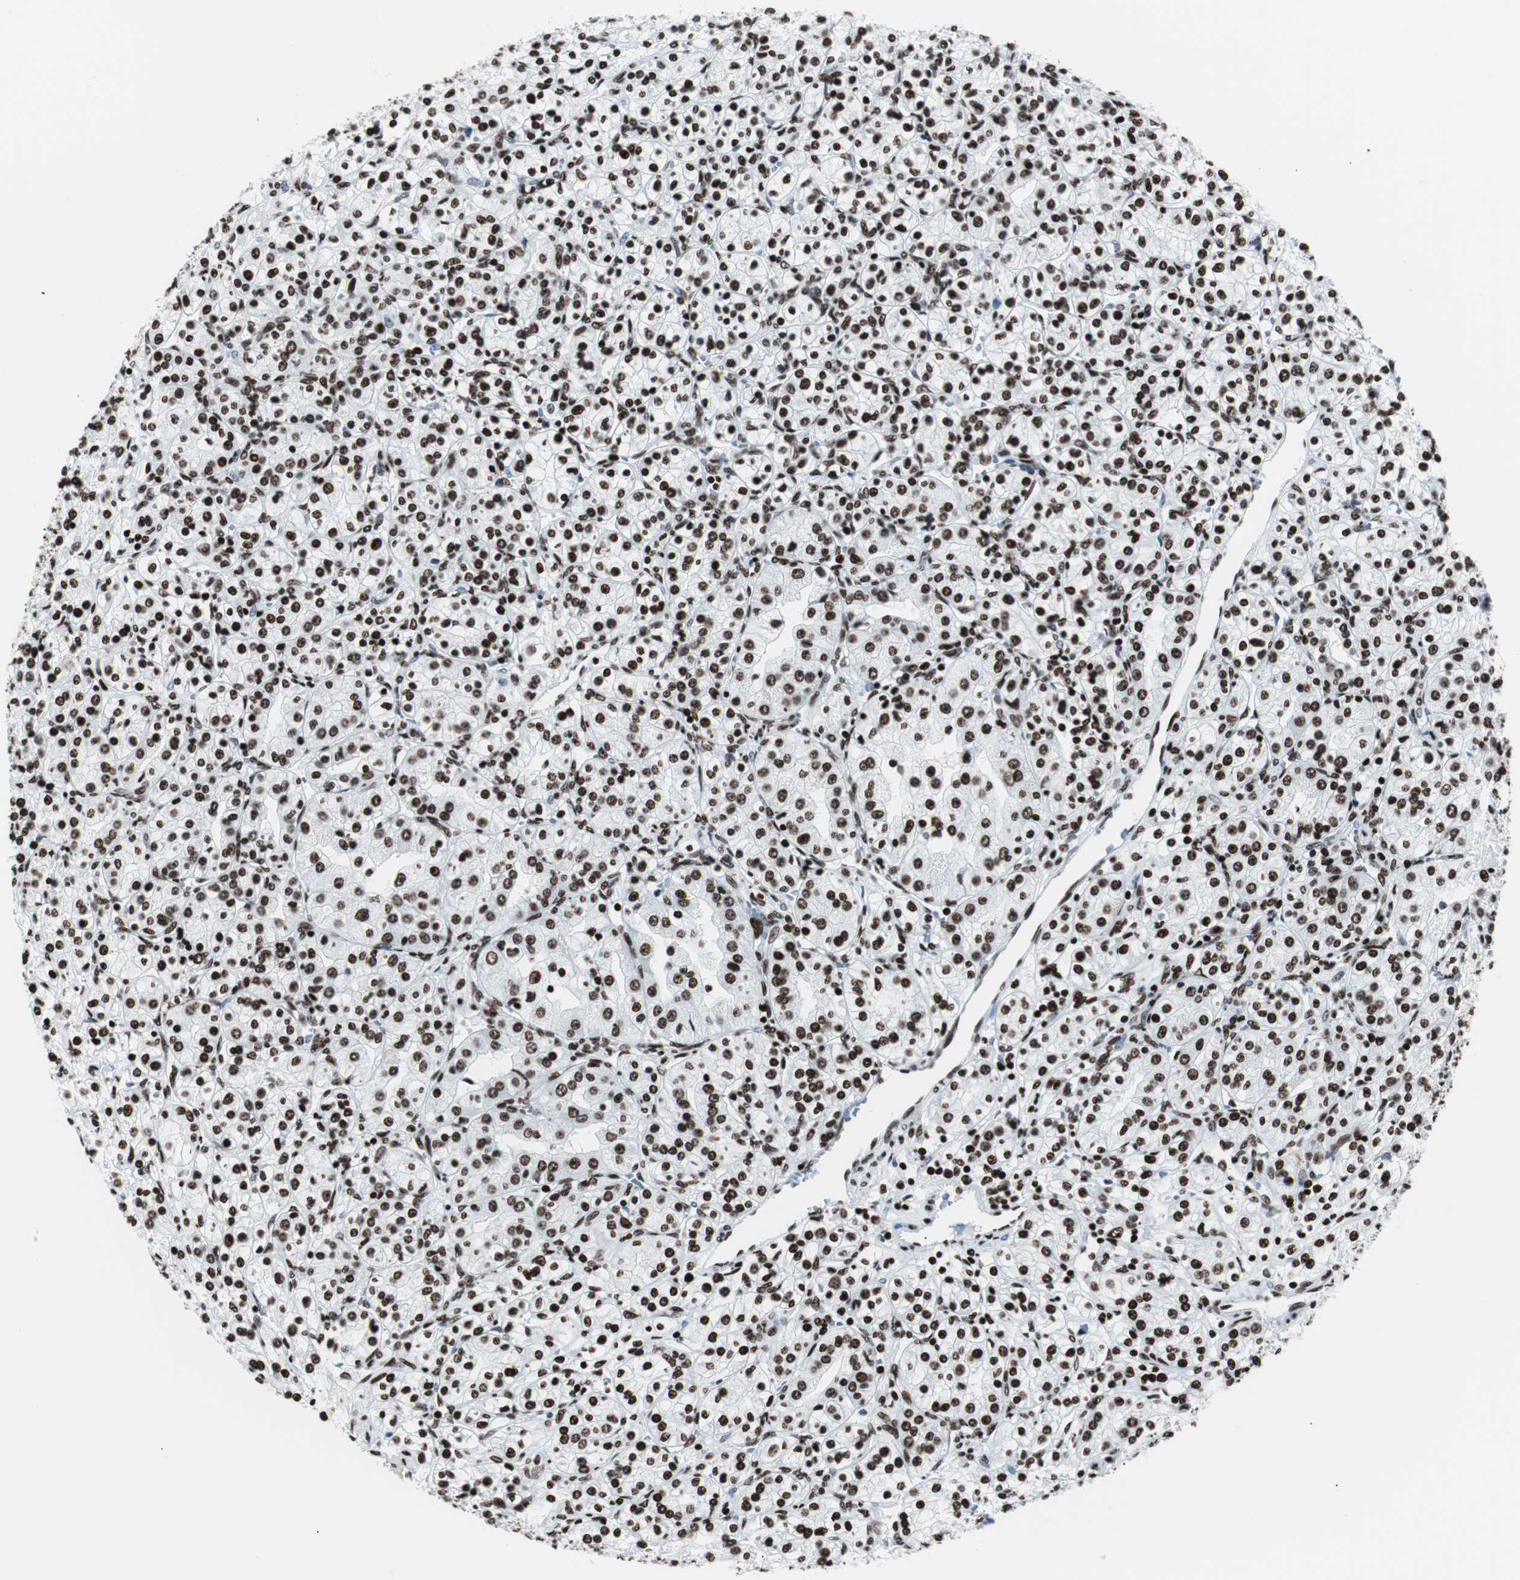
{"staining": {"intensity": "strong", "quantity": ">75%", "location": "nuclear"}, "tissue": "renal cancer", "cell_type": "Tumor cells", "image_type": "cancer", "snomed": [{"axis": "morphology", "description": "Adenocarcinoma, NOS"}, {"axis": "topography", "description": "Kidney"}], "caption": "Tumor cells exhibit high levels of strong nuclear positivity in approximately >75% of cells in human renal cancer (adenocarcinoma). (DAB (3,3'-diaminobenzidine) = brown stain, brightfield microscopy at high magnification).", "gene": "NCL", "patient": {"sex": "male", "age": 77}}